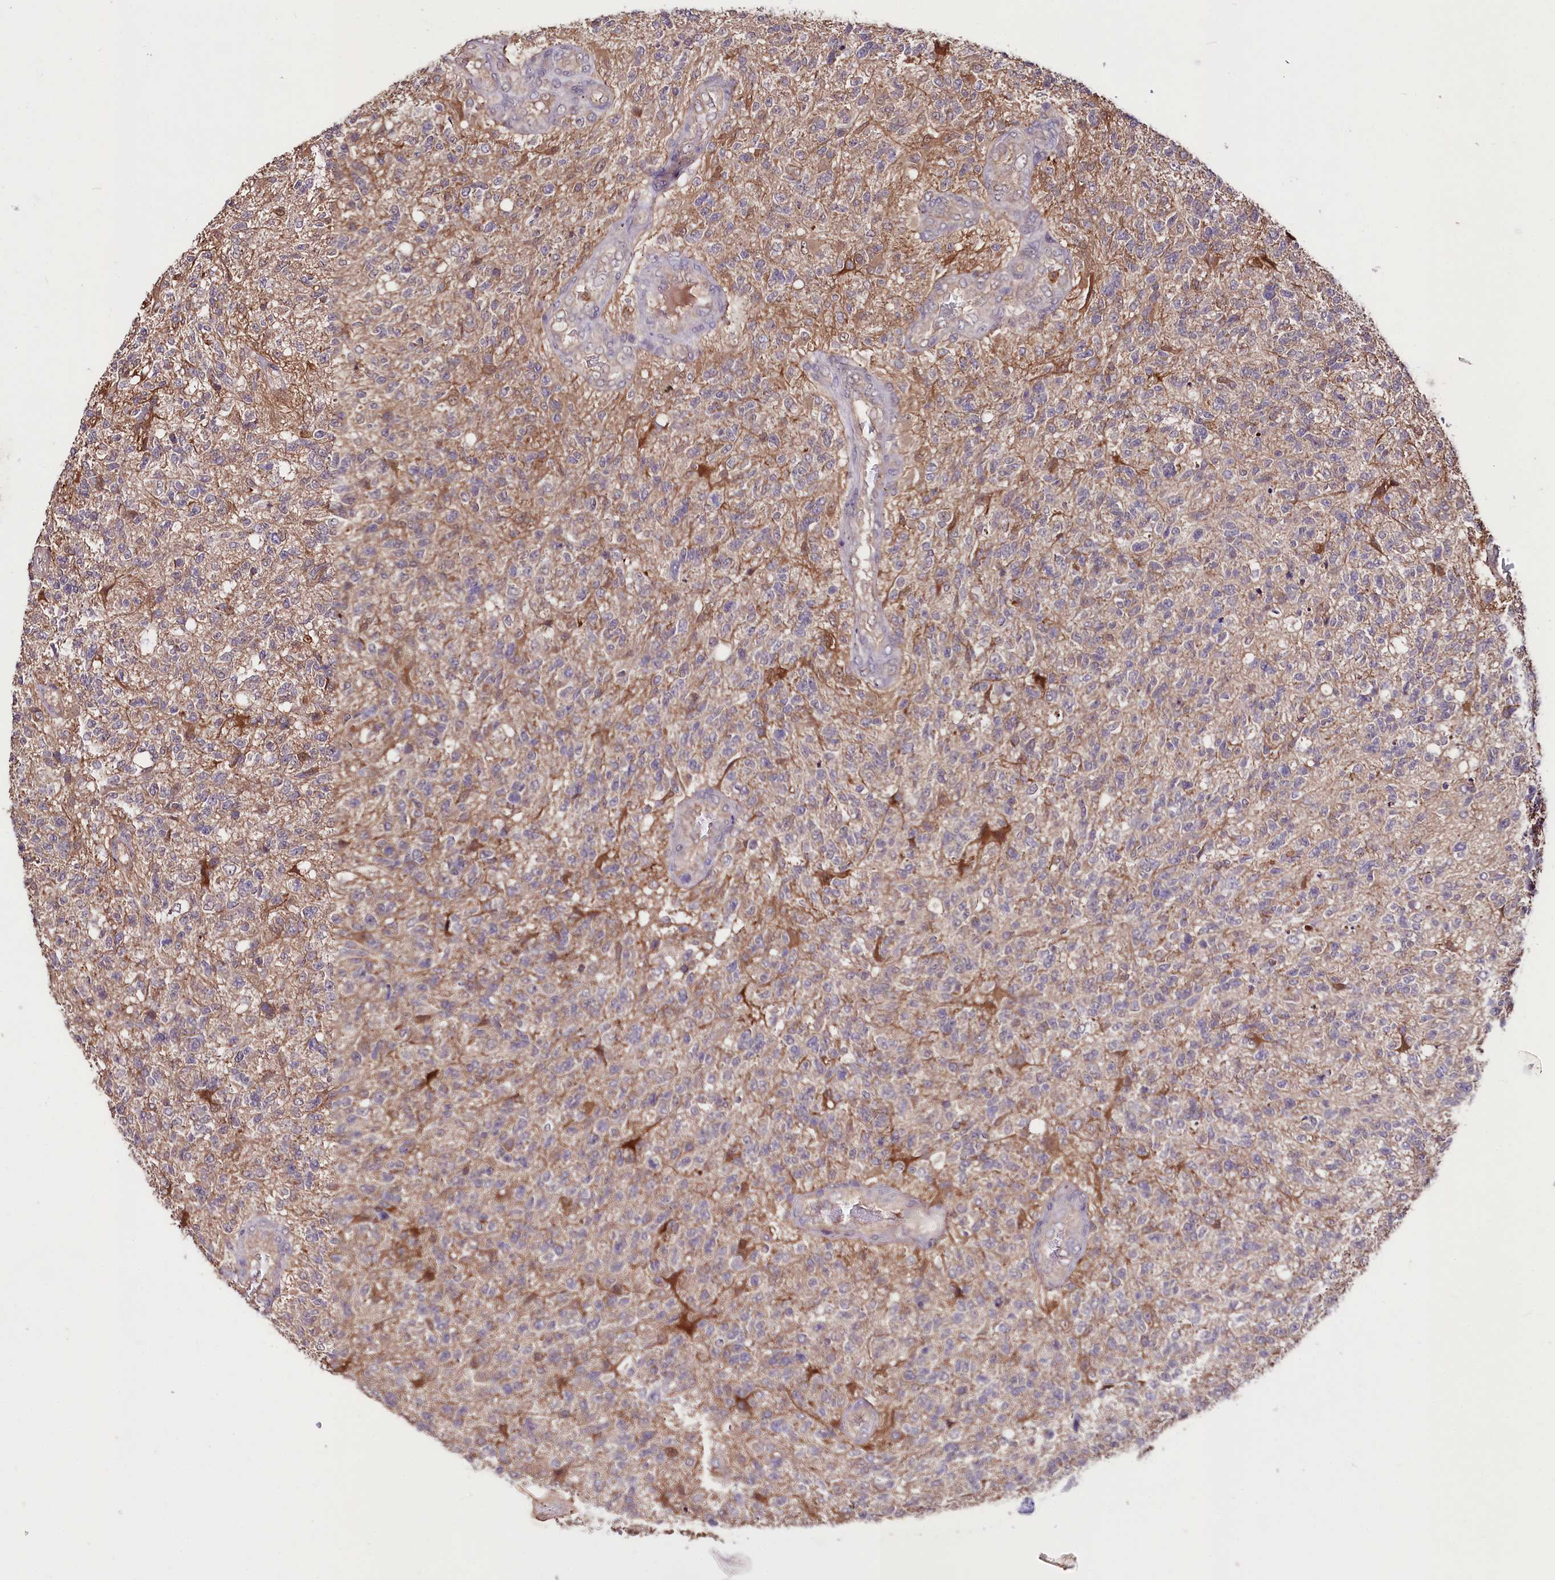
{"staining": {"intensity": "negative", "quantity": "none", "location": "none"}, "tissue": "glioma", "cell_type": "Tumor cells", "image_type": "cancer", "snomed": [{"axis": "morphology", "description": "Glioma, malignant, High grade"}, {"axis": "topography", "description": "Brain"}], "caption": "Tumor cells are negative for brown protein staining in glioma.", "gene": "KLRB1", "patient": {"sex": "male", "age": 56}}